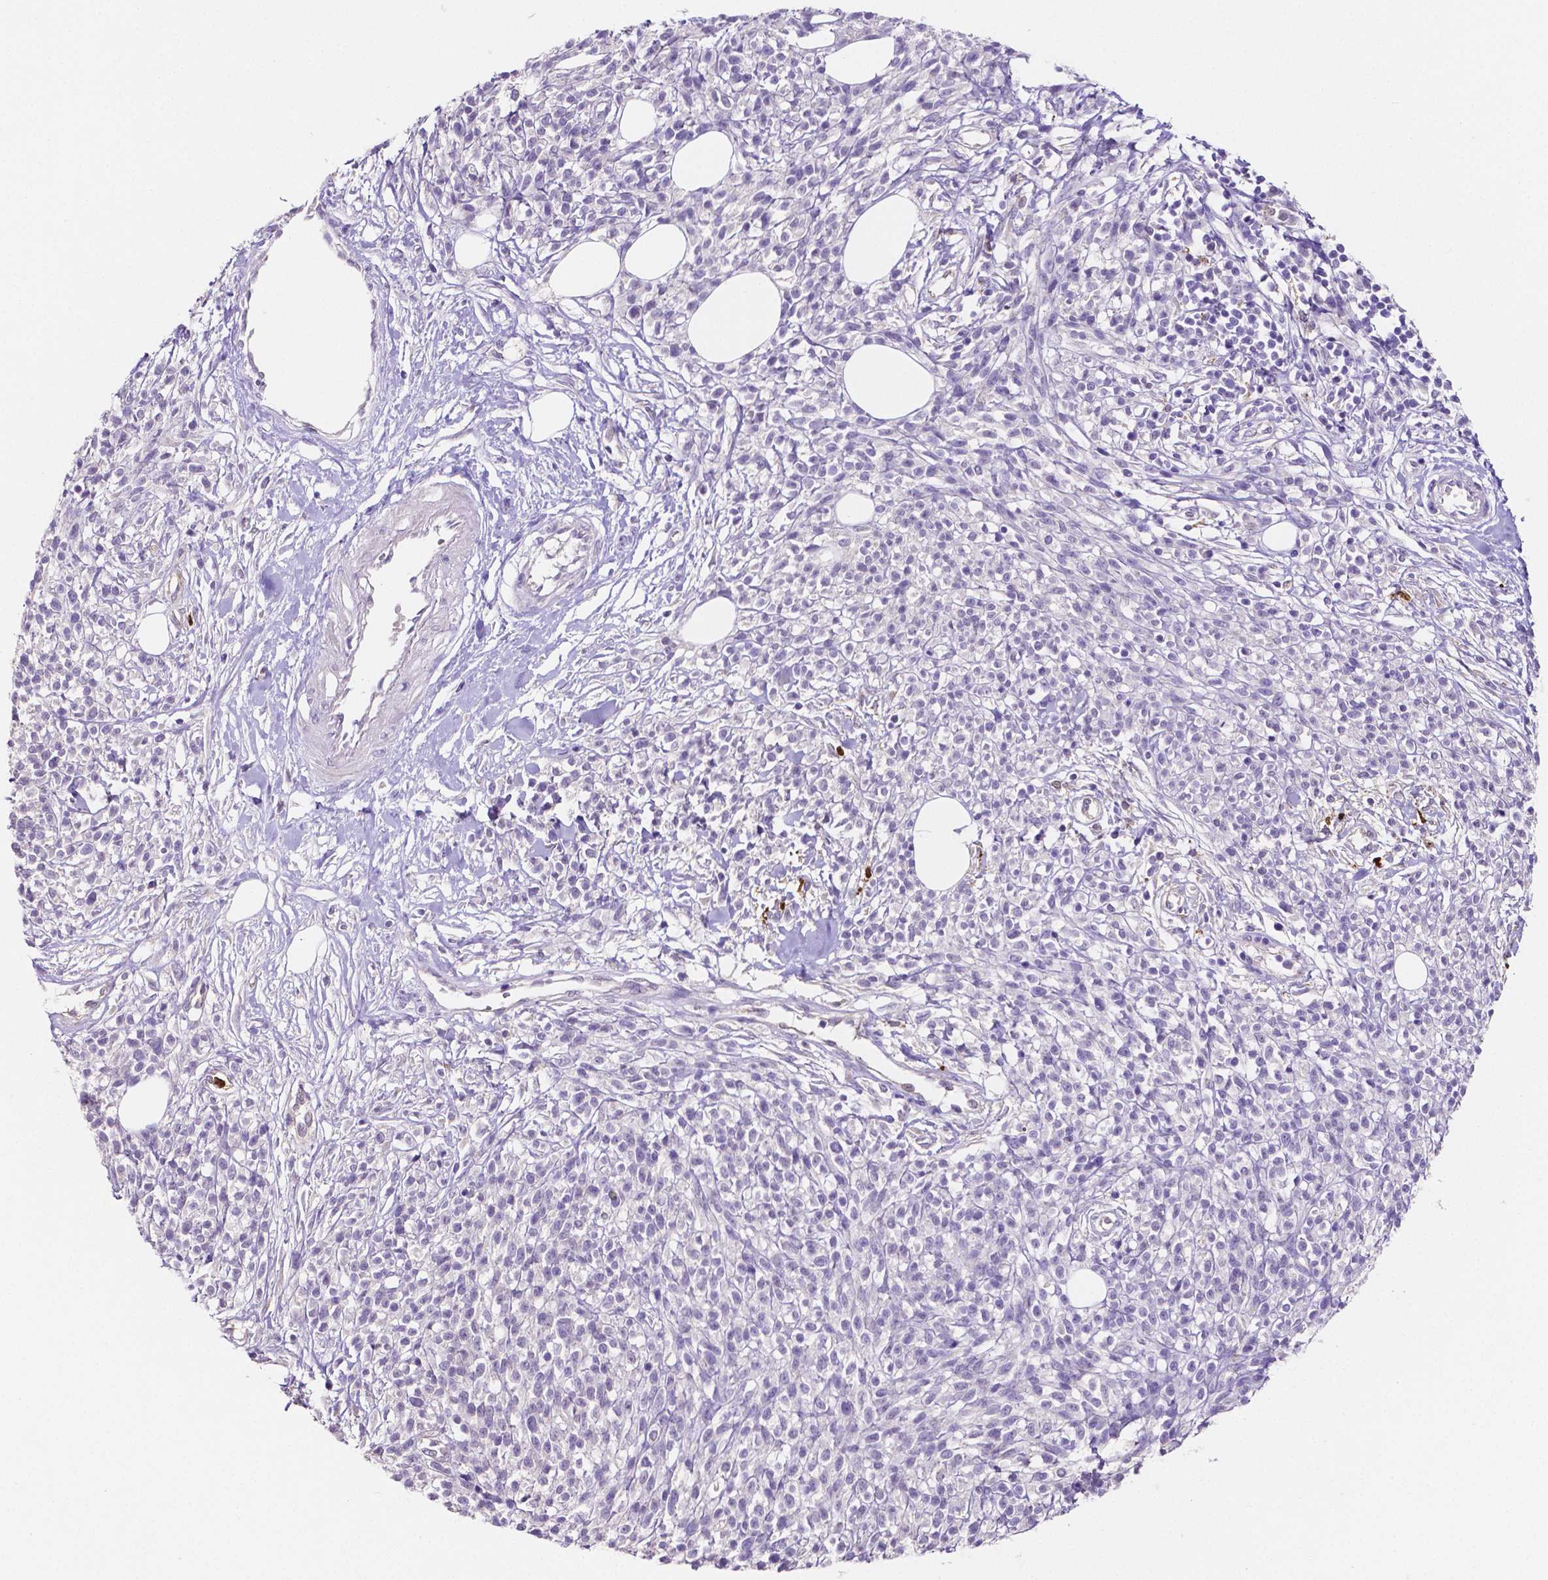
{"staining": {"intensity": "negative", "quantity": "none", "location": "none"}, "tissue": "melanoma", "cell_type": "Tumor cells", "image_type": "cancer", "snomed": [{"axis": "morphology", "description": "Malignant melanoma, NOS"}, {"axis": "topography", "description": "Skin"}, {"axis": "topography", "description": "Skin of trunk"}], "caption": "Protein analysis of malignant melanoma demonstrates no significant expression in tumor cells.", "gene": "MMP9", "patient": {"sex": "male", "age": 74}}